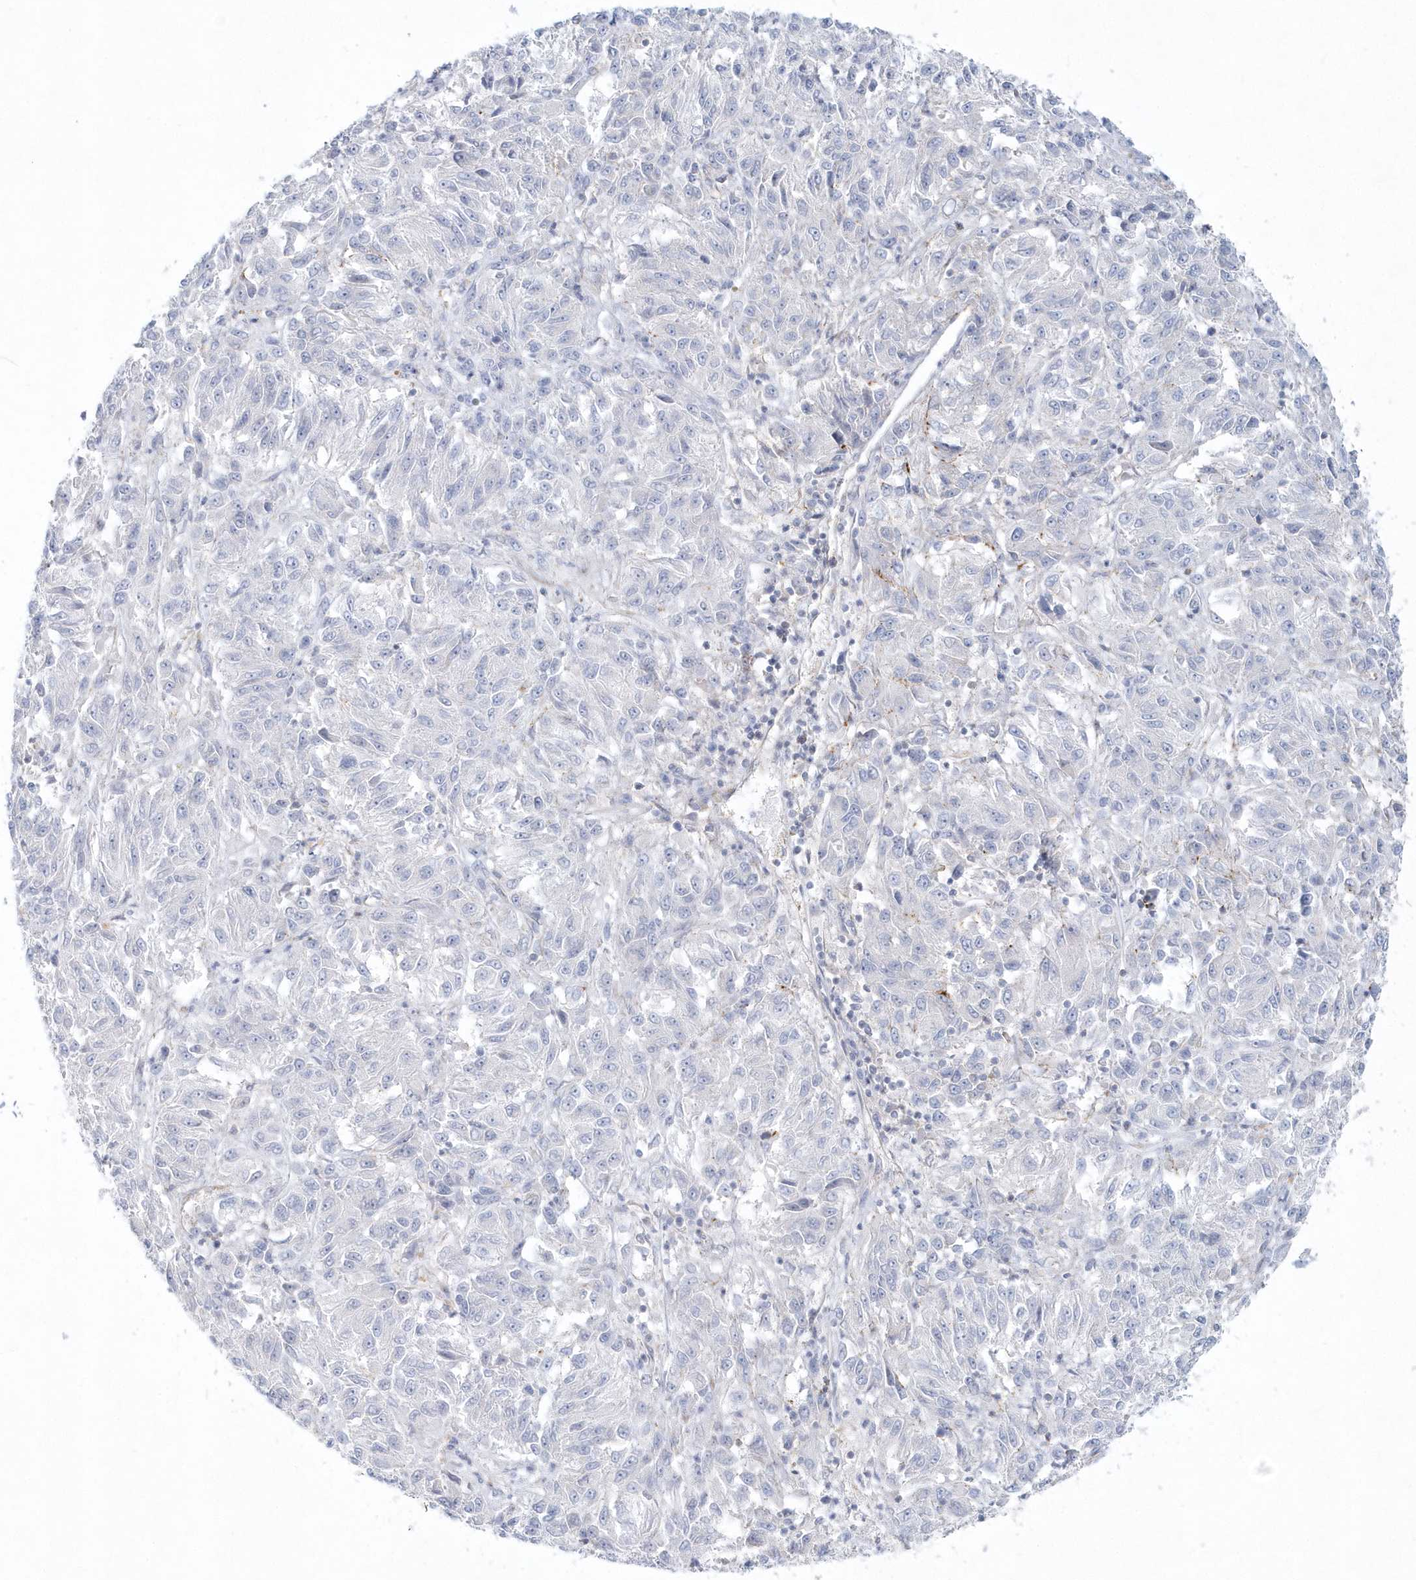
{"staining": {"intensity": "negative", "quantity": "none", "location": "none"}, "tissue": "melanoma", "cell_type": "Tumor cells", "image_type": "cancer", "snomed": [{"axis": "morphology", "description": "Malignant melanoma, Metastatic site"}, {"axis": "topography", "description": "Lung"}], "caption": "Tumor cells are negative for protein expression in human melanoma. The staining was performed using DAB to visualize the protein expression in brown, while the nuclei were stained in blue with hematoxylin (Magnification: 20x).", "gene": "DNAH1", "patient": {"sex": "male", "age": 64}}